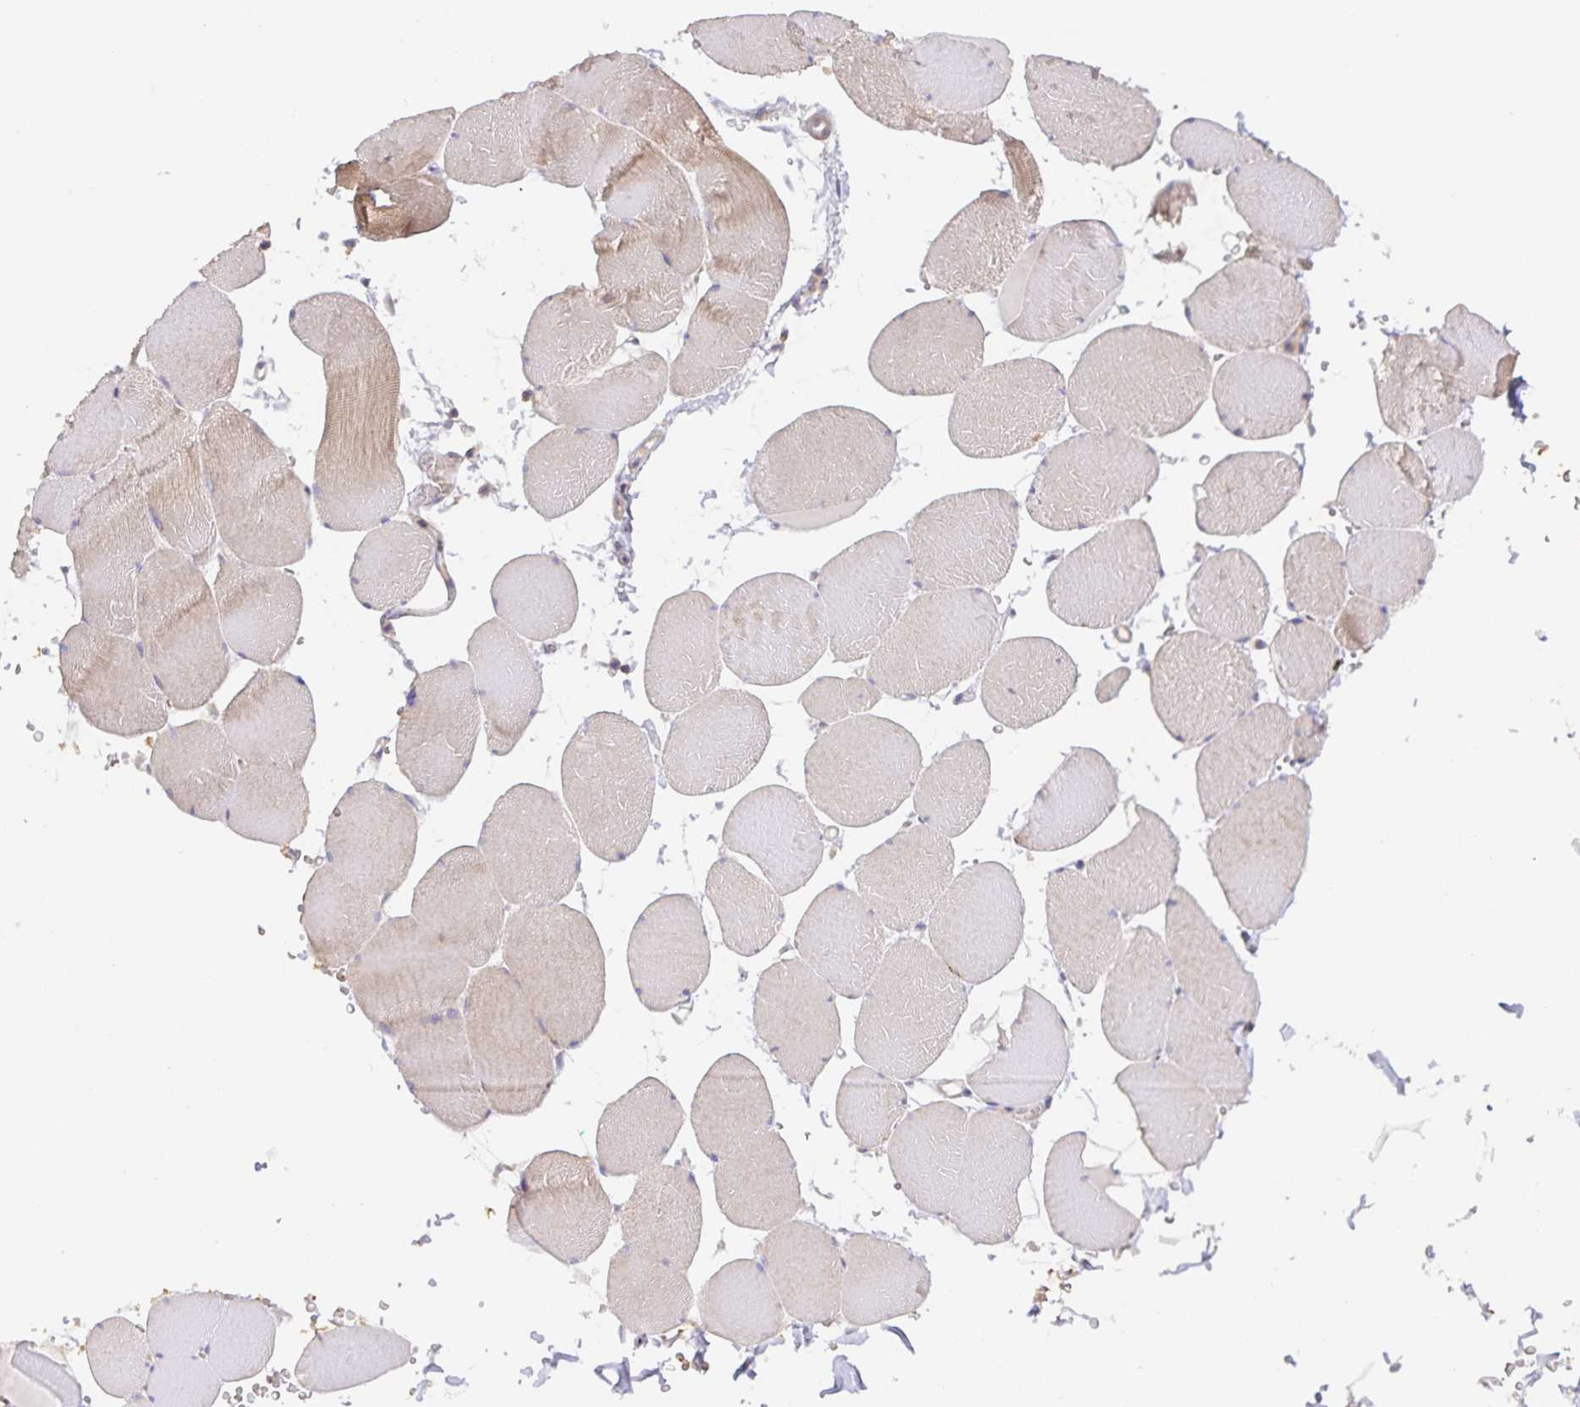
{"staining": {"intensity": "weak", "quantity": "25%-75%", "location": "cytoplasmic/membranous"}, "tissue": "skeletal muscle", "cell_type": "Myocytes", "image_type": "normal", "snomed": [{"axis": "morphology", "description": "Normal tissue, NOS"}, {"axis": "topography", "description": "Skeletal muscle"}, {"axis": "topography", "description": "Head-Neck"}], "caption": "Protein staining of normal skeletal muscle reveals weak cytoplasmic/membranous expression in approximately 25%-75% of myocytes. (DAB = brown stain, brightfield microscopy at high magnification).", "gene": "ZDHHC11B", "patient": {"sex": "male", "age": 66}}